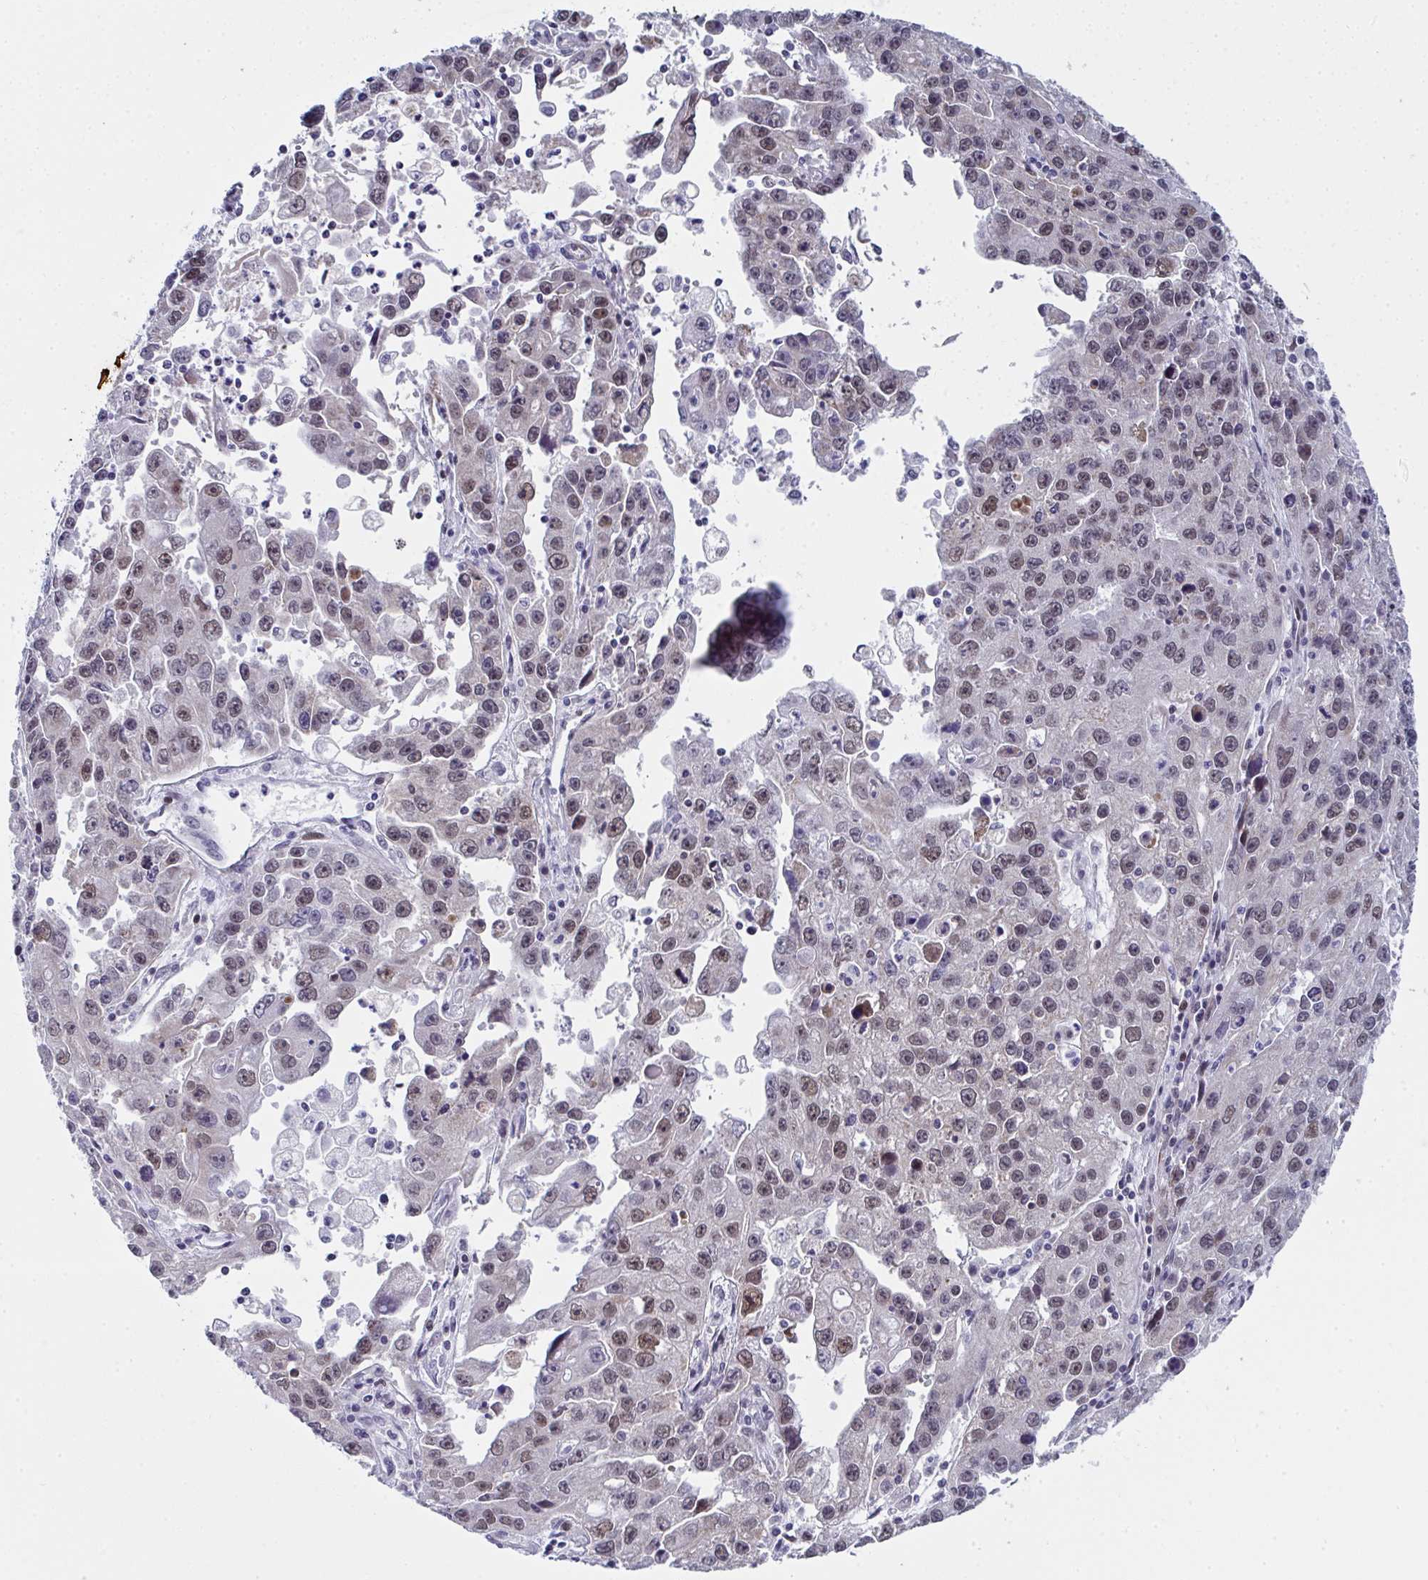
{"staining": {"intensity": "moderate", "quantity": "25%-75%", "location": "nuclear"}, "tissue": "endometrial cancer", "cell_type": "Tumor cells", "image_type": "cancer", "snomed": [{"axis": "morphology", "description": "Adenocarcinoma, NOS"}, {"axis": "topography", "description": "Uterus"}], "caption": "This micrograph reveals immunohistochemistry (IHC) staining of human endometrial cancer (adenocarcinoma), with medium moderate nuclear expression in about 25%-75% of tumor cells.", "gene": "GINS2", "patient": {"sex": "female", "age": 62}}